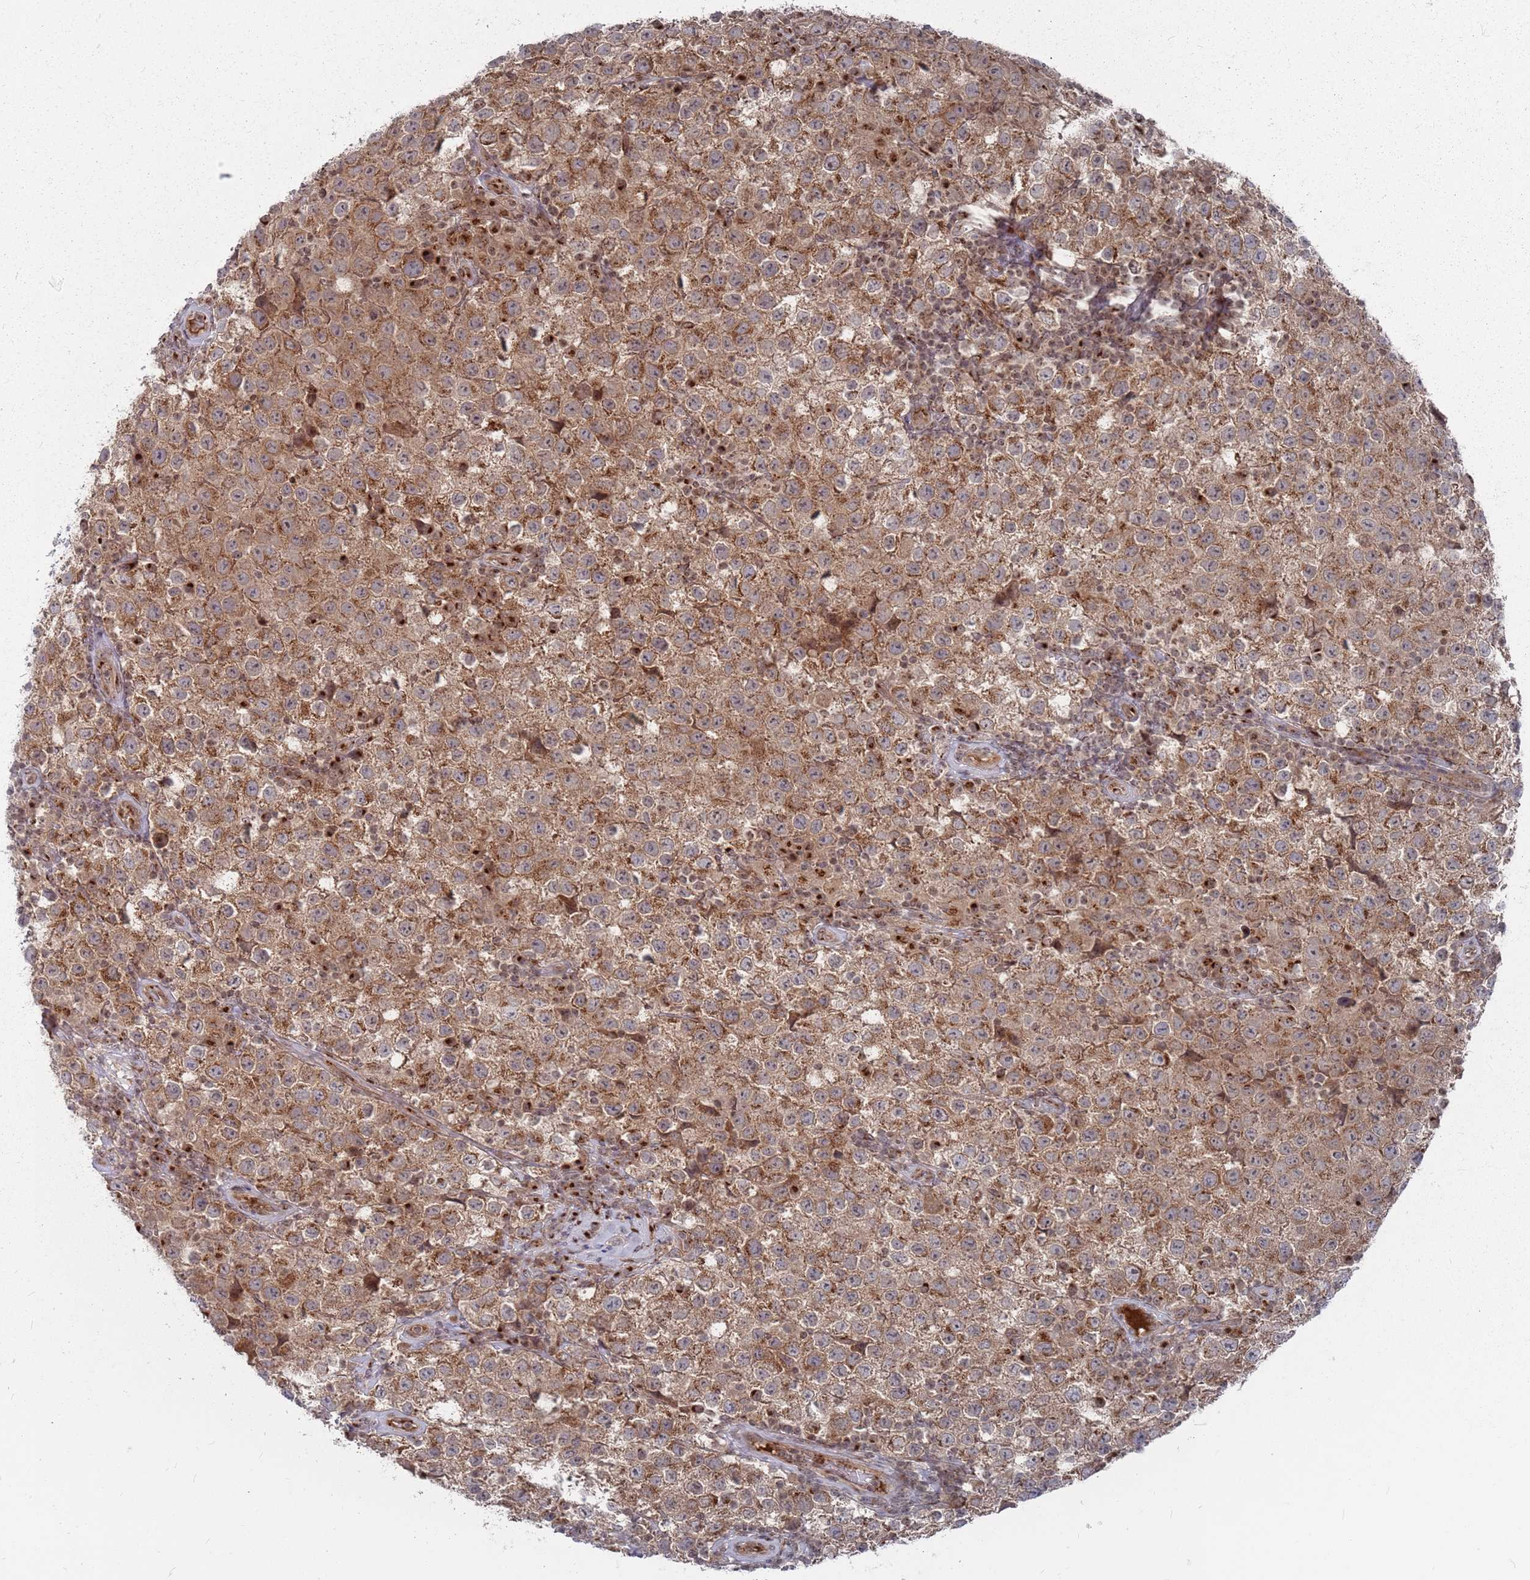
{"staining": {"intensity": "moderate", "quantity": ">75%", "location": "cytoplasmic/membranous"}, "tissue": "testis cancer", "cell_type": "Tumor cells", "image_type": "cancer", "snomed": [{"axis": "morphology", "description": "Seminoma, NOS"}, {"axis": "morphology", "description": "Carcinoma, Embryonal, NOS"}, {"axis": "topography", "description": "Testis"}], "caption": "Approximately >75% of tumor cells in testis cancer demonstrate moderate cytoplasmic/membranous protein staining as visualized by brown immunohistochemical staining.", "gene": "FMO4", "patient": {"sex": "male", "age": 41}}